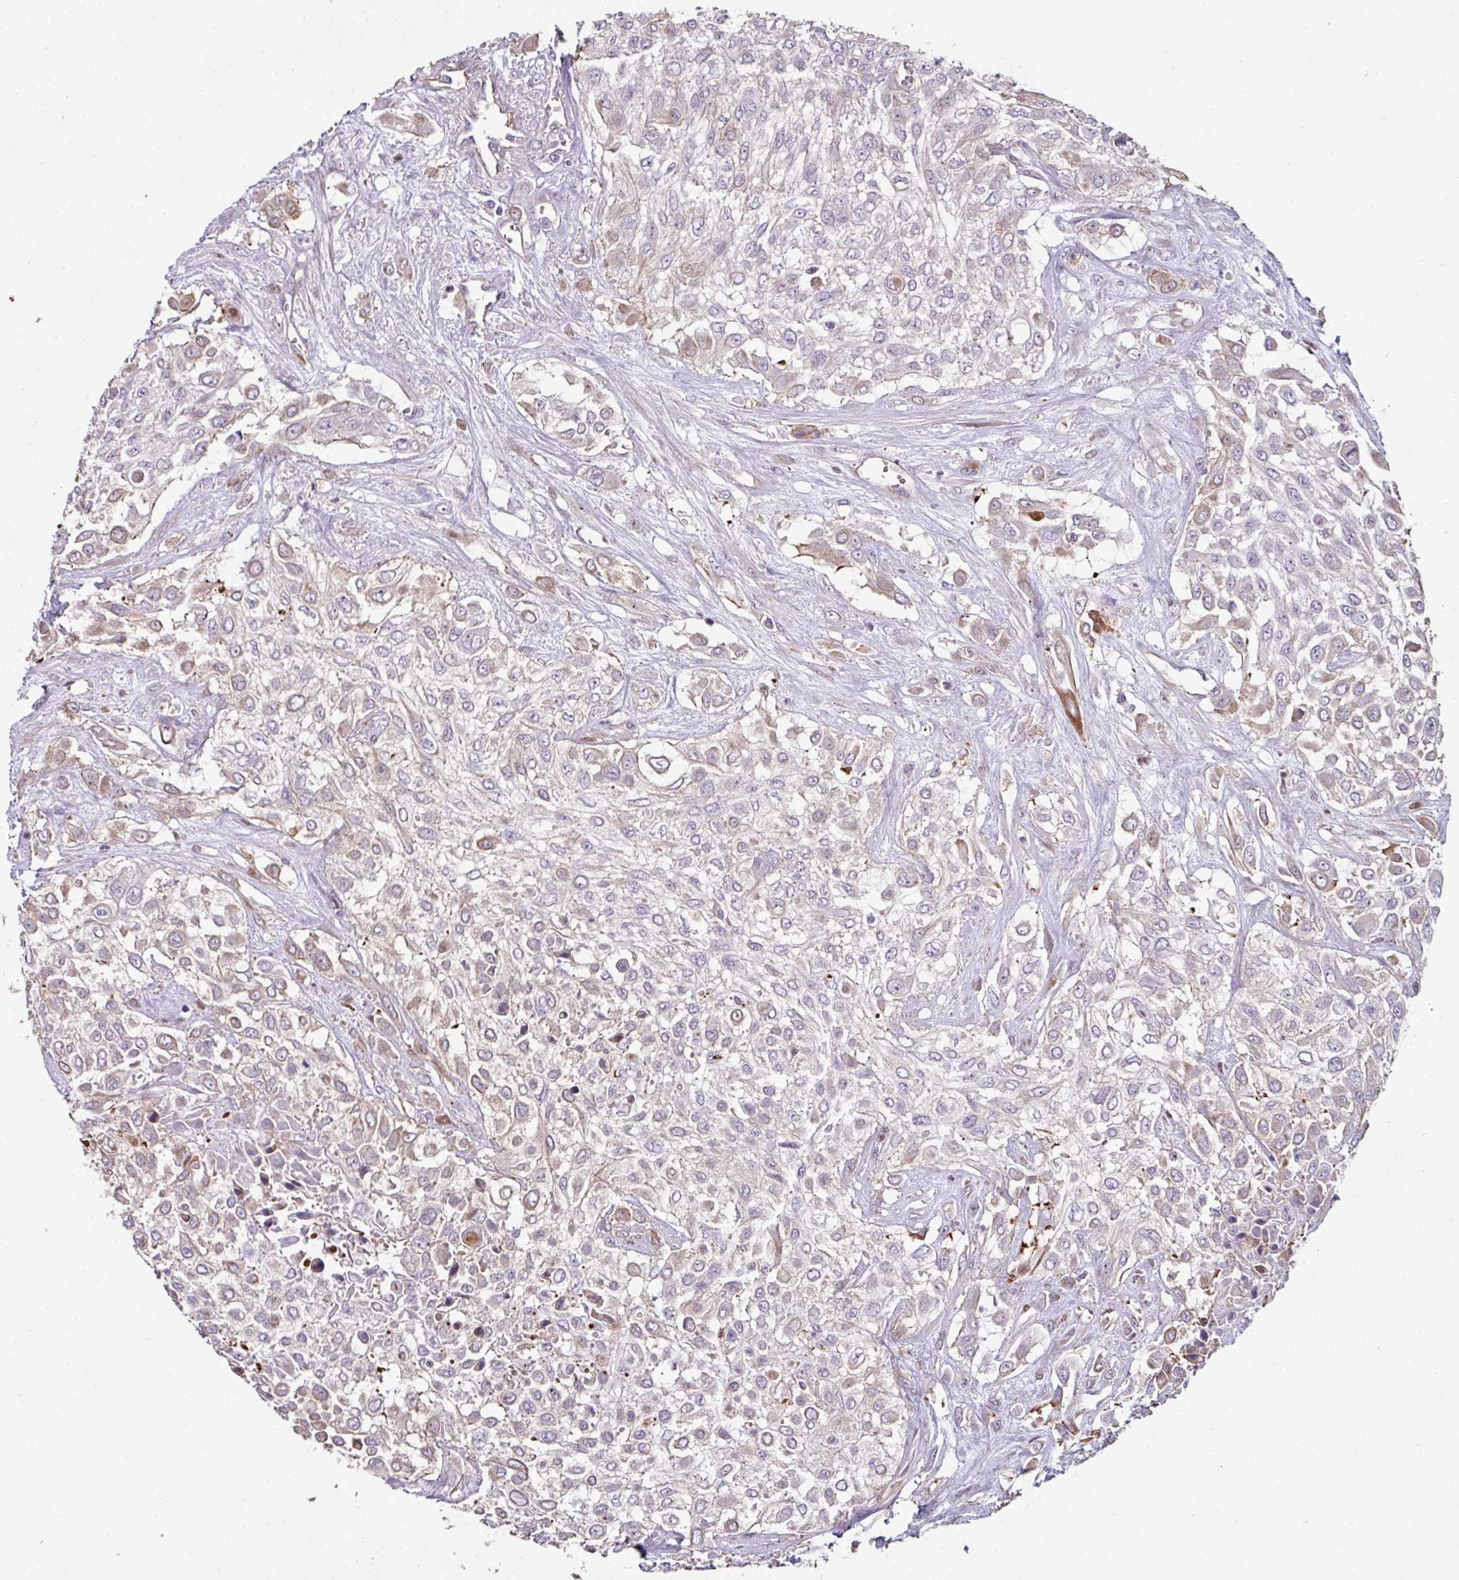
{"staining": {"intensity": "negative", "quantity": "none", "location": "none"}, "tissue": "urothelial cancer", "cell_type": "Tumor cells", "image_type": "cancer", "snomed": [{"axis": "morphology", "description": "Urothelial carcinoma, High grade"}, {"axis": "topography", "description": "Urinary bladder"}], "caption": "Urothelial cancer was stained to show a protein in brown. There is no significant positivity in tumor cells. The staining was performed using DAB (3,3'-diaminobenzidine) to visualize the protein expression in brown, while the nuclei were stained in blue with hematoxylin (Magnification: 20x).", "gene": "ANO9", "patient": {"sex": "male", "age": 57}}